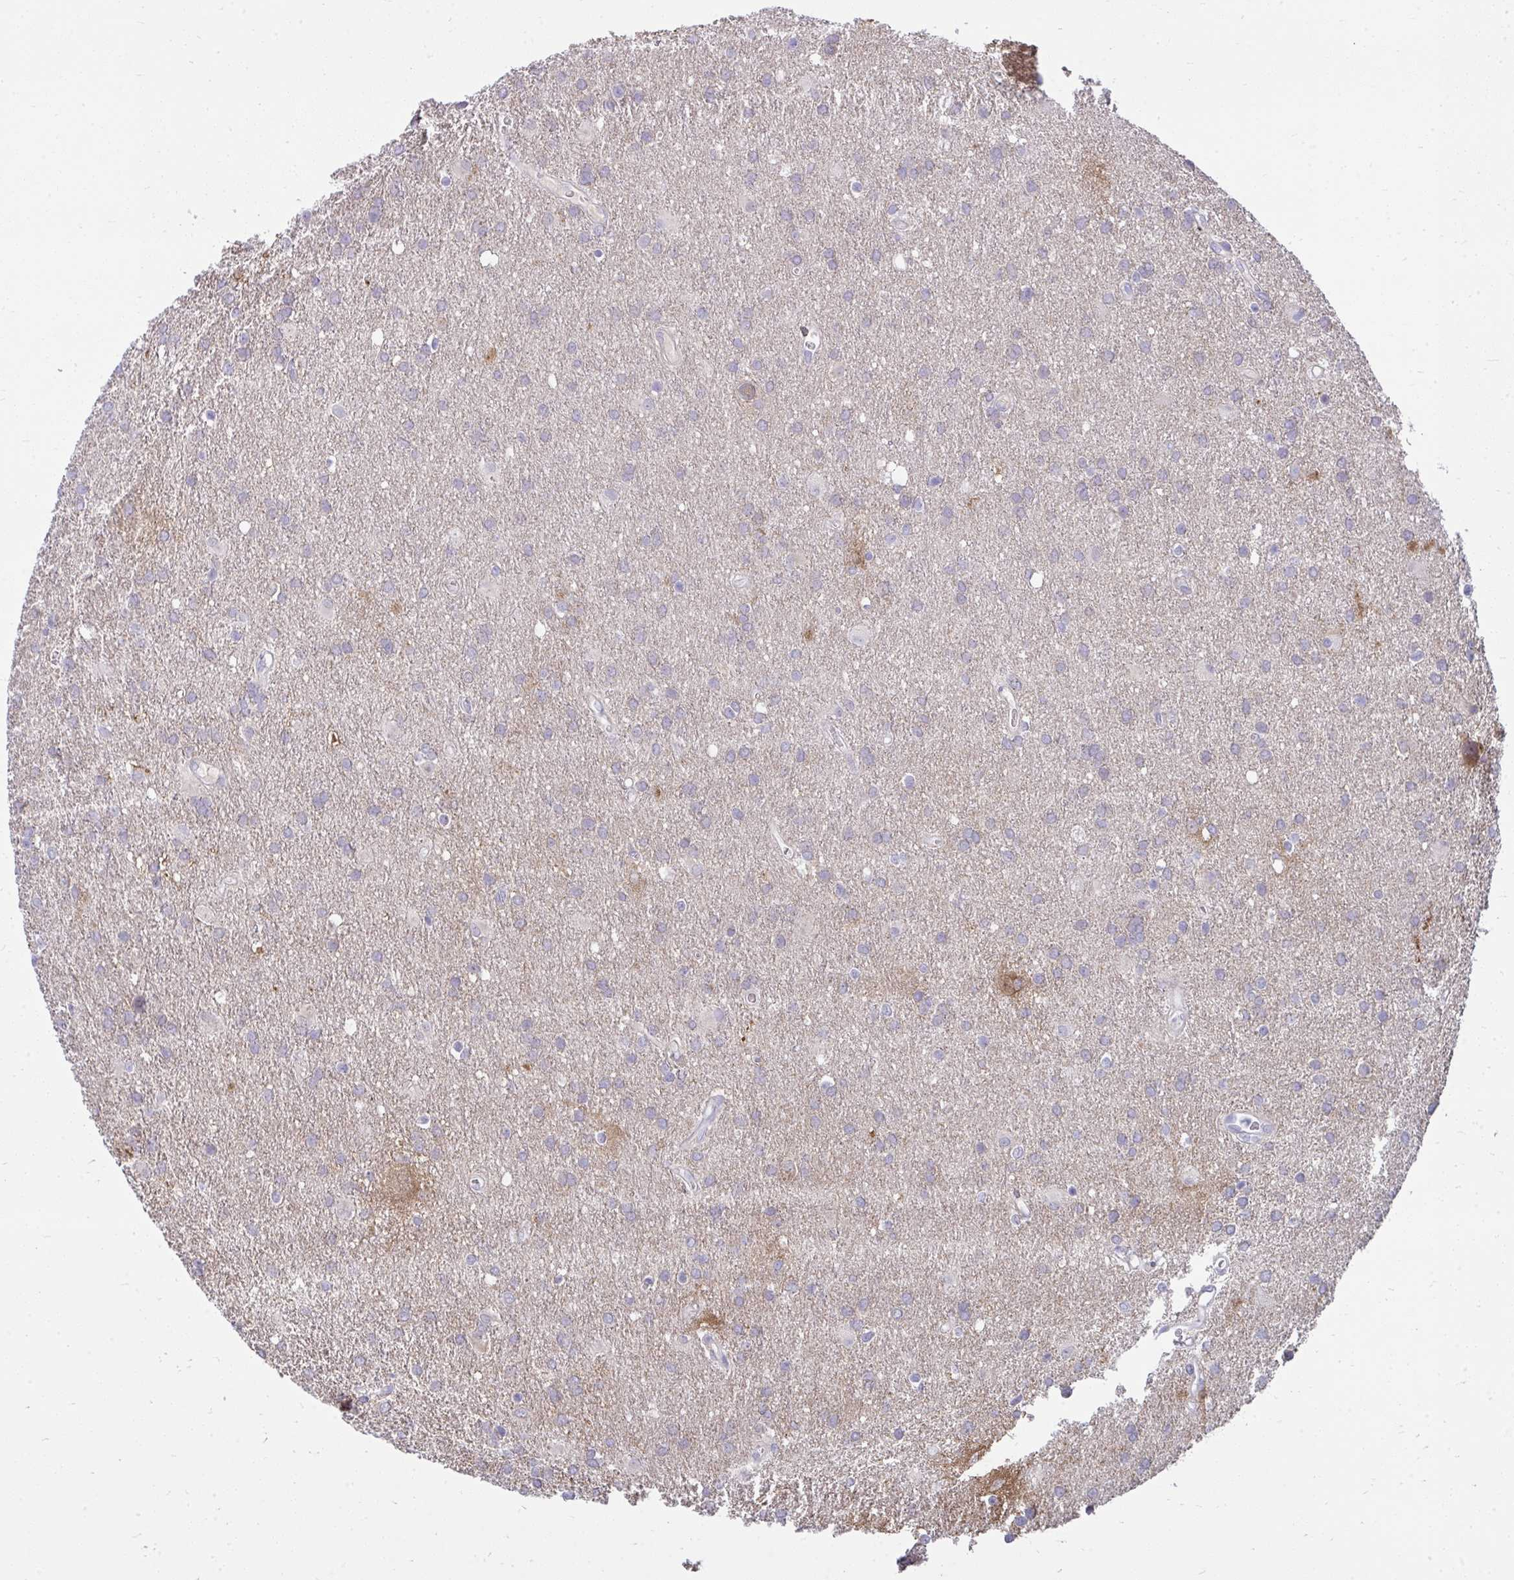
{"staining": {"intensity": "negative", "quantity": "none", "location": "none"}, "tissue": "glioma", "cell_type": "Tumor cells", "image_type": "cancer", "snomed": [{"axis": "morphology", "description": "Glioma, malignant, Low grade"}, {"axis": "topography", "description": "Brain"}], "caption": "A photomicrograph of human glioma is negative for staining in tumor cells.", "gene": "PIGZ", "patient": {"sex": "male", "age": 66}}